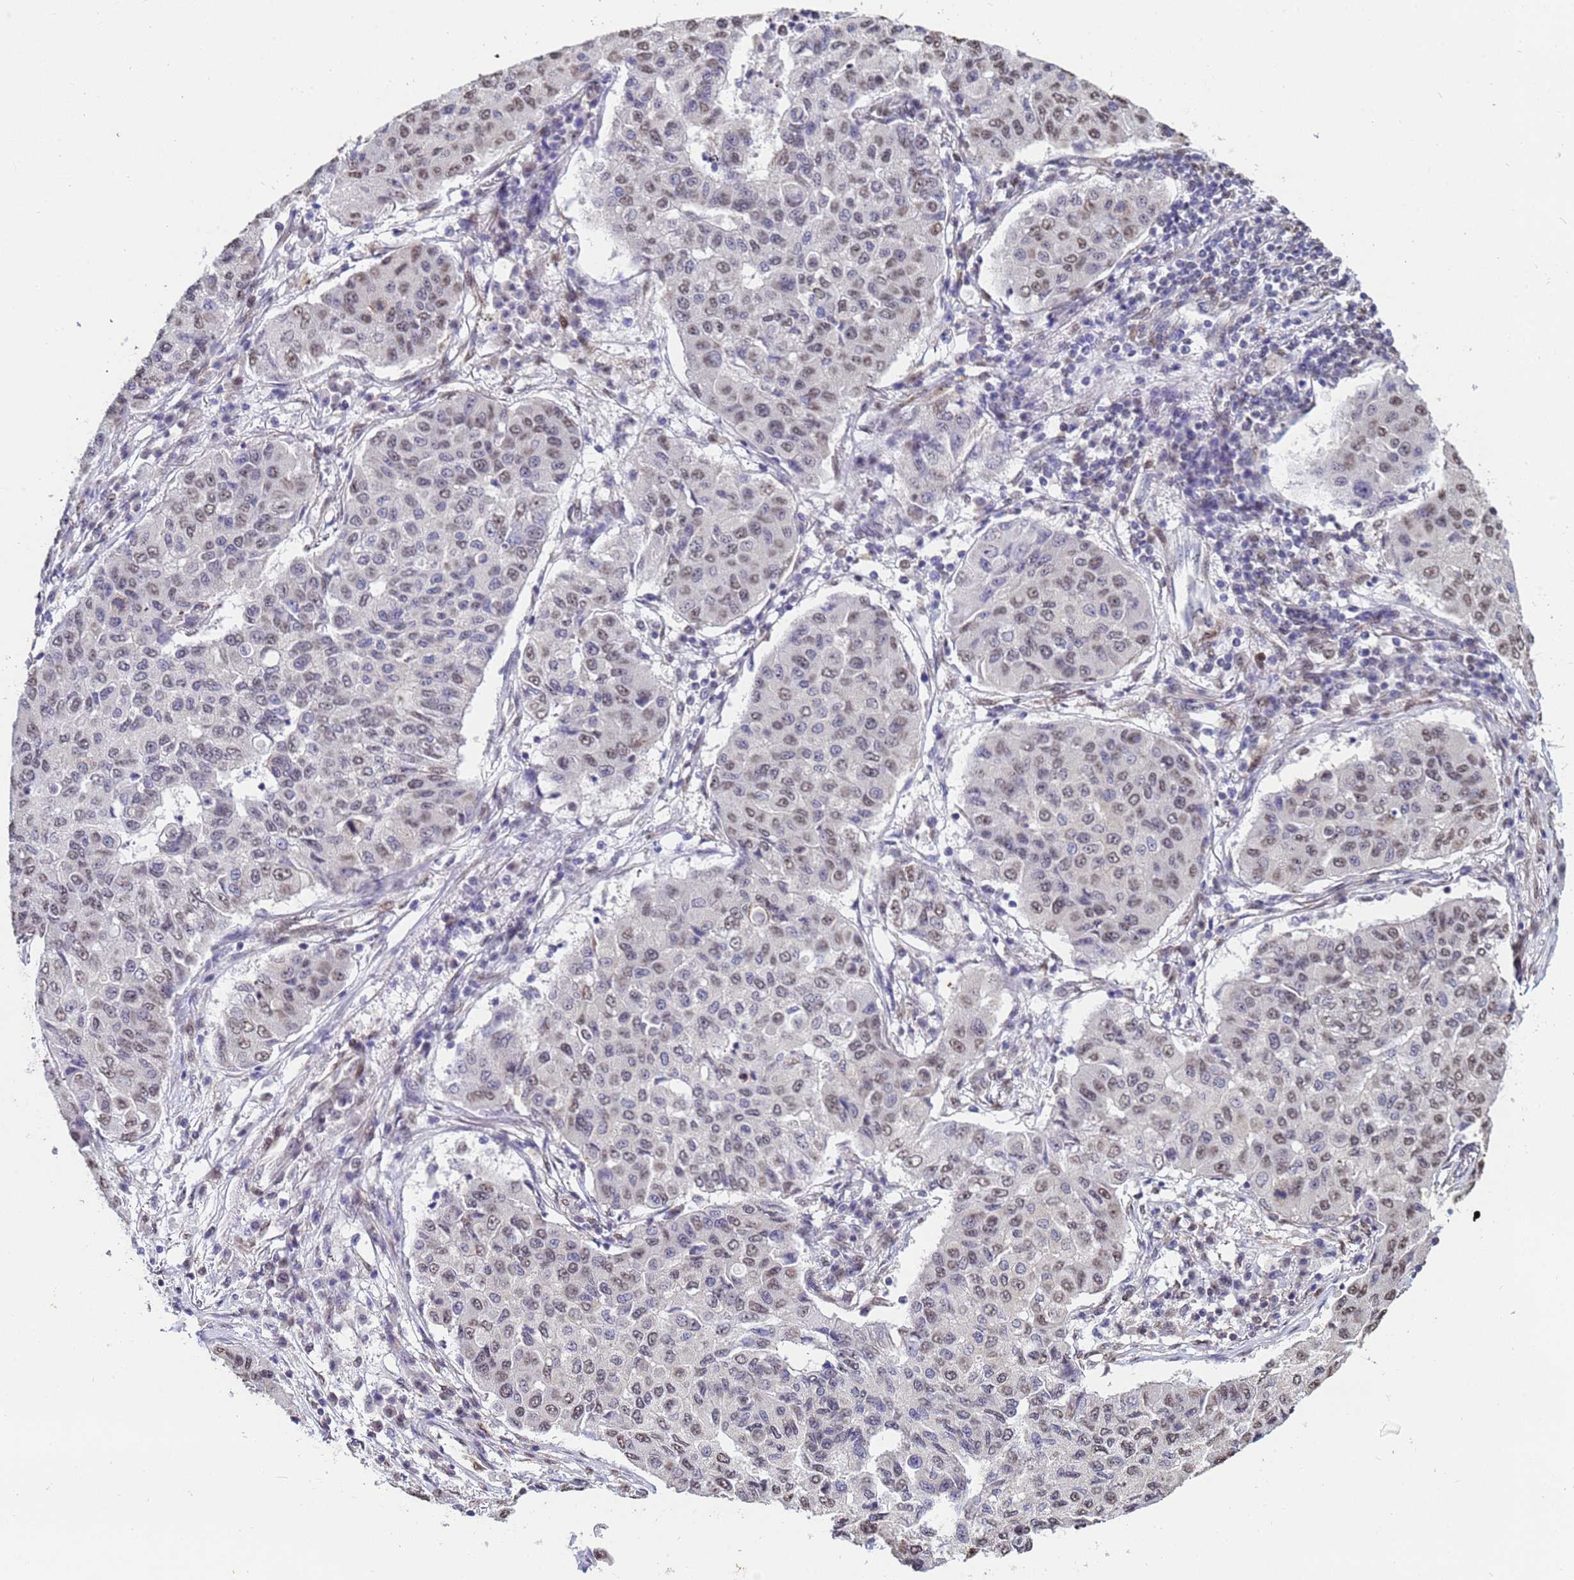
{"staining": {"intensity": "weak", "quantity": "25%-75%", "location": "nuclear"}, "tissue": "lung cancer", "cell_type": "Tumor cells", "image_type": "cancer", "snomed": [{"axis": "morphology", "description": "Squamous cell carcinoma, NOS"}, {"axis": "topography", "description": "Lung"}], "caption": "Approximately 25%-75% of tumor cells in human lung cancer show weak nuclear protein staining as visualized by brown immunohistochemical staining.", "gene": "TRIP6", "patient": {"sex": "male", "age": 74}}